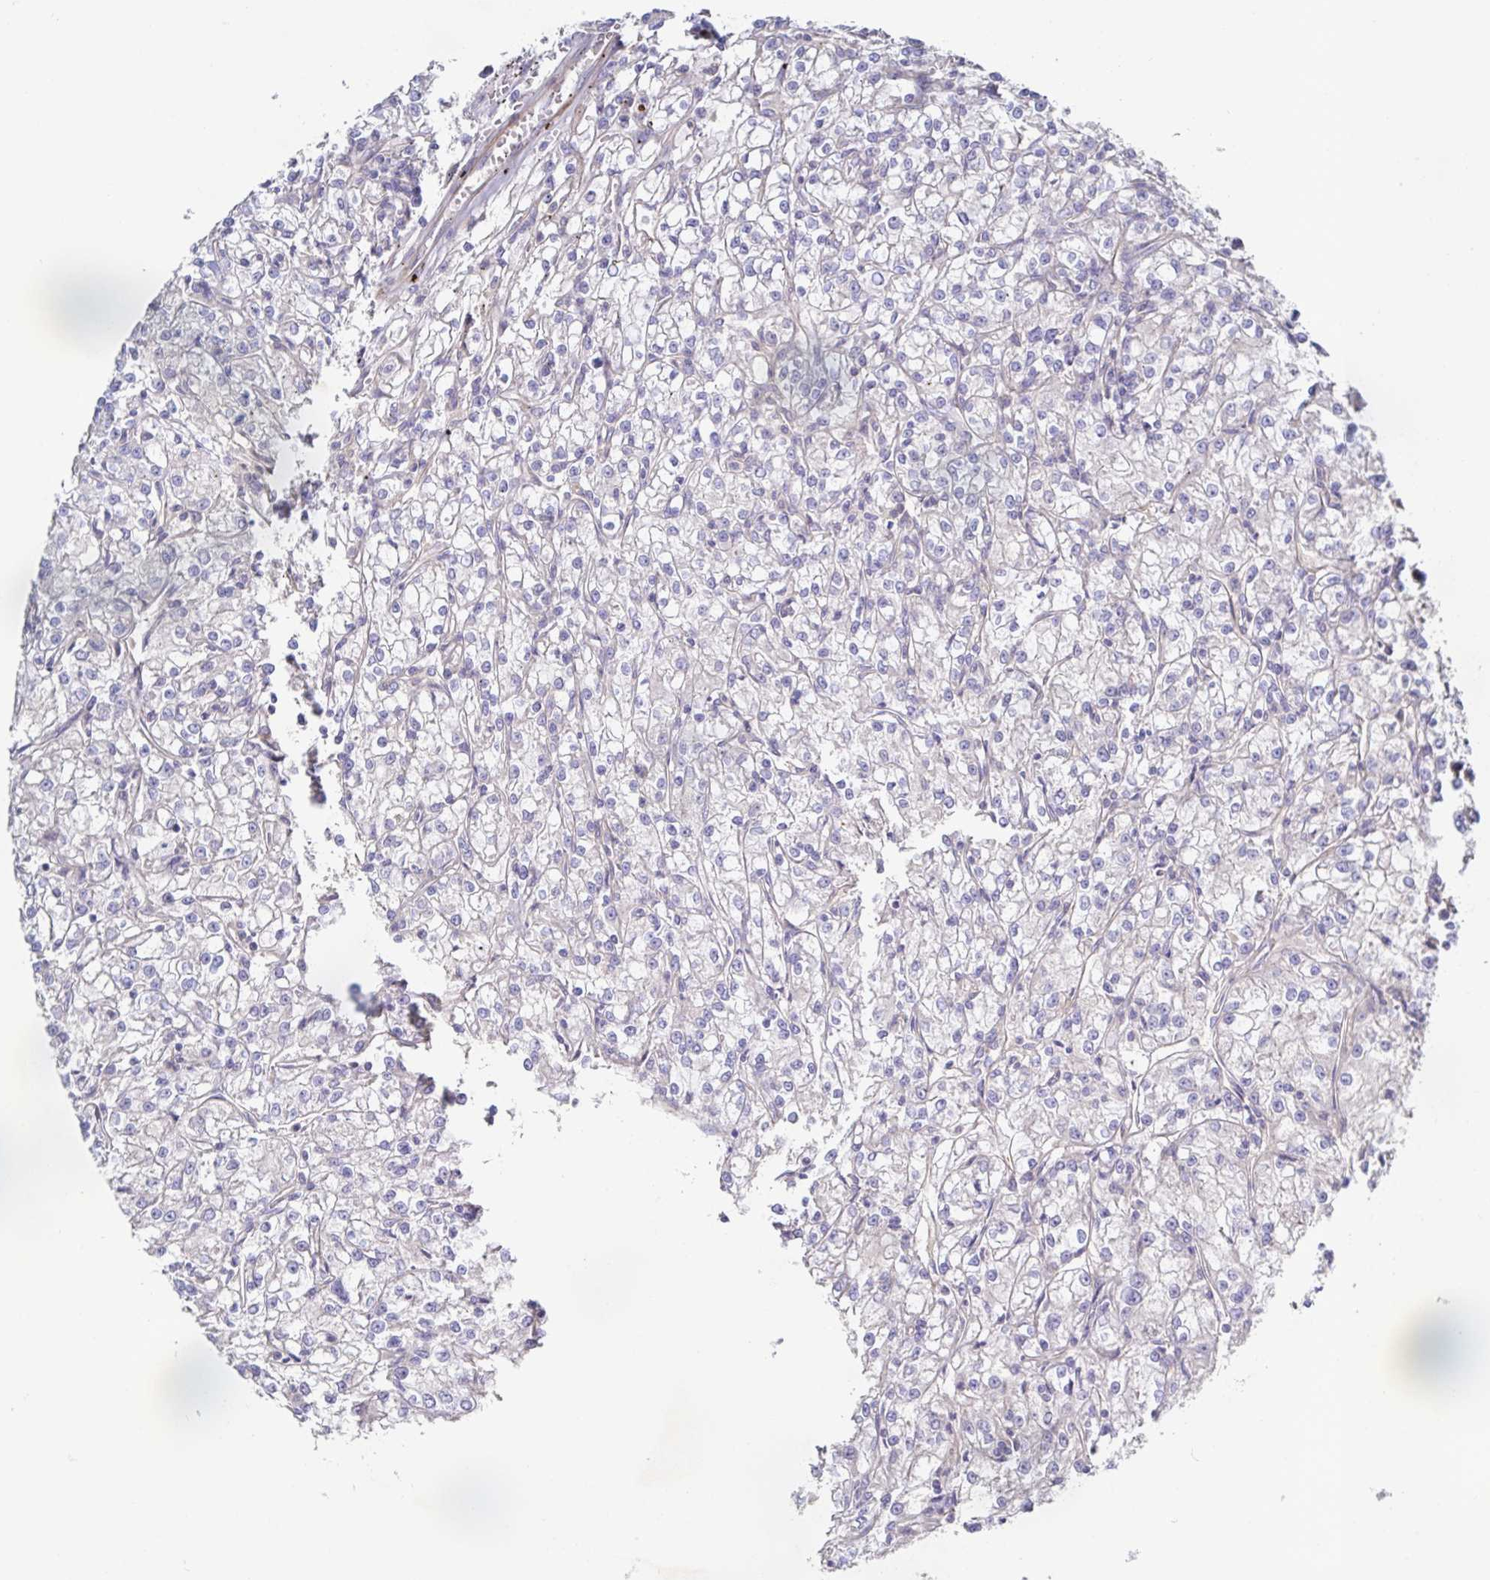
{"staining": {"intensity": "negative", "quantity": "none", "location": "none"}, "tissue": "renal cancer", "cell_type": "Tumor cells", "image_type": "cancer", "snomed": [{"axis": "morphology", "description": "Adenocarcinoma, NOS"}, {"axis": "topography", "description": "Kidney"}], "caption": "The immunohistochemistry (IHC) image has no significant staining in tumor cells of renal adenocarcinoma tissue.", "gene": "METTL22", "patient": {"sex": "female", "age": 59}}